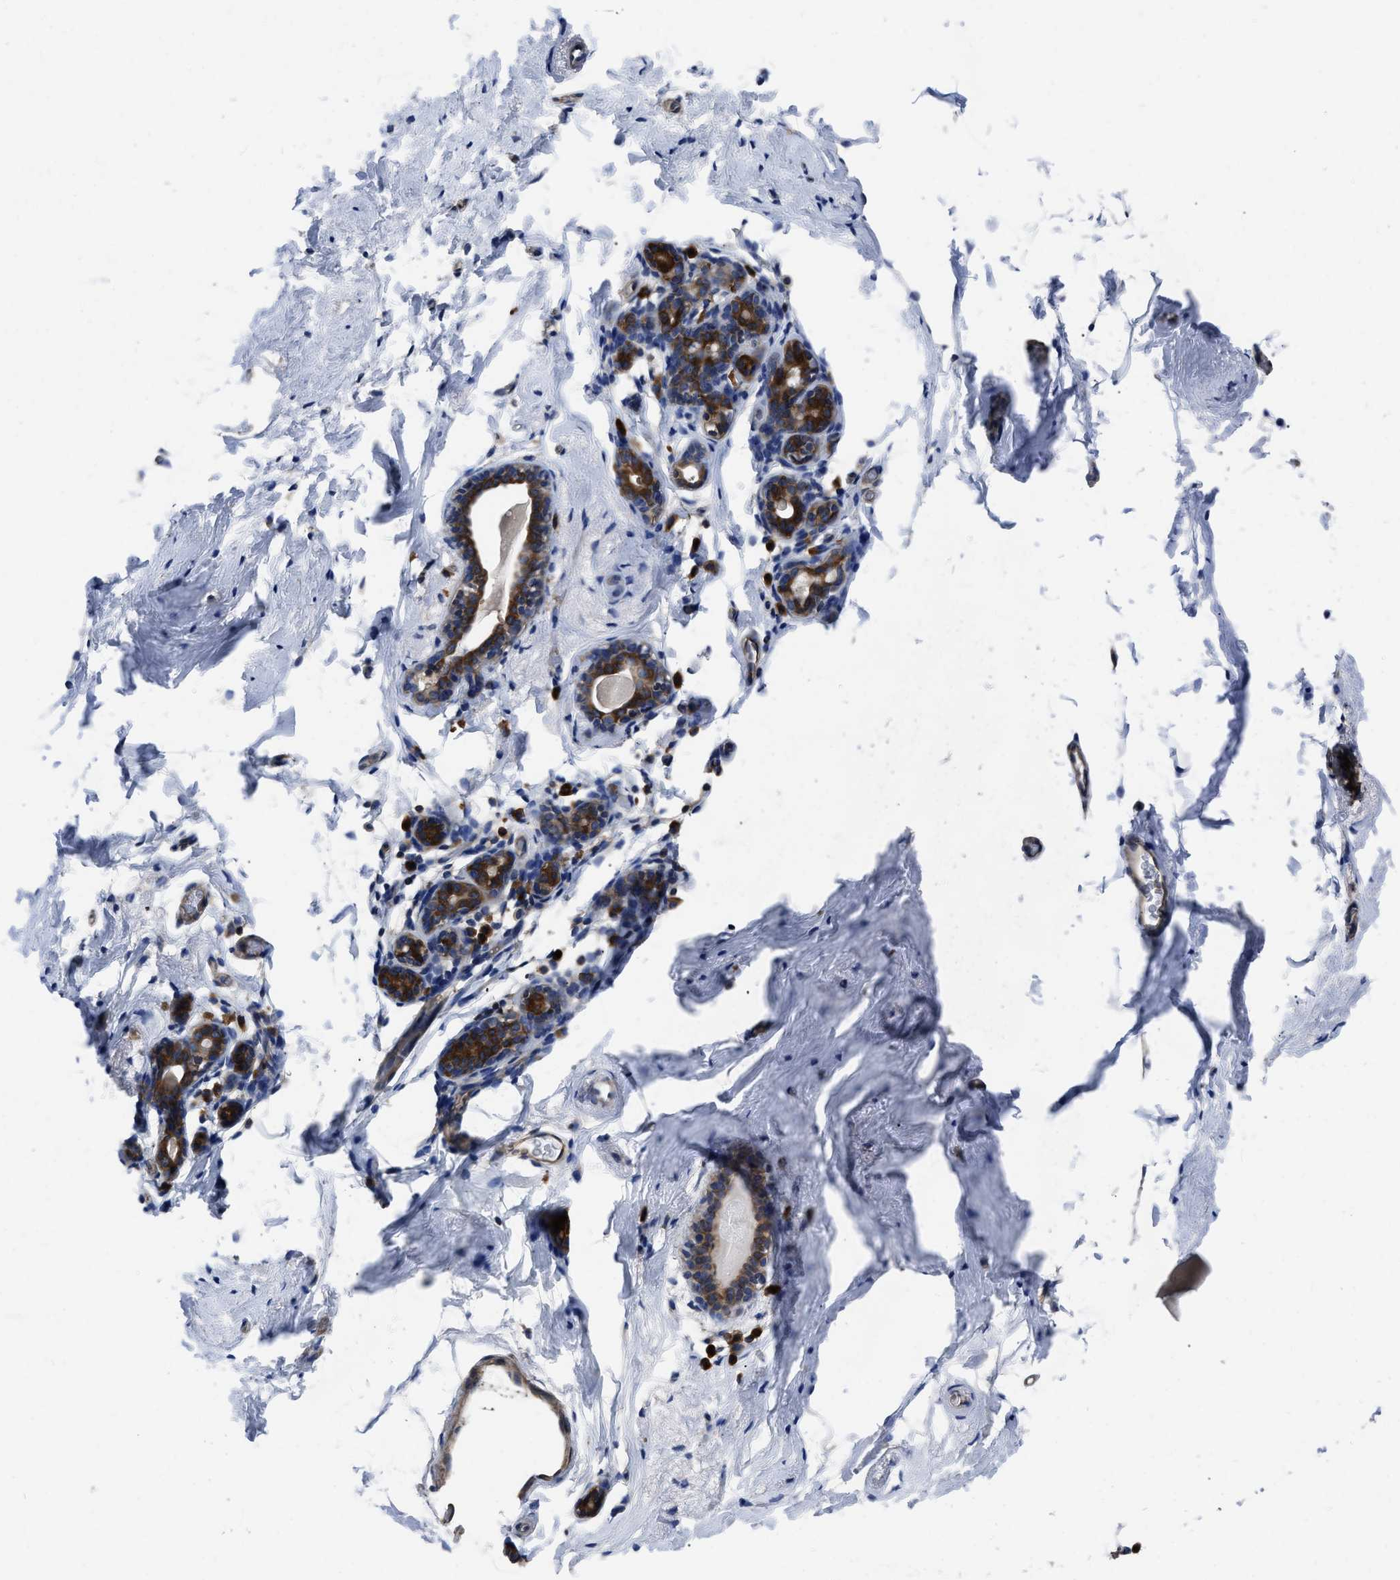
{"staining": {"intensity": "negative", "quantity": "none", "location": "none"}, "tissue": "breast", "cell_type": "Adipocytes", "image_type": "normal", "snomed": [{"axis": "morphology", "description": "Normal tissue, NOS"}, {"axis": "topography", "description": "Breast"}], "caption": "DAB (3,3'-diaminobenzidine) immunohistochemical staining of normal breast shows no significant staining in adipocytes.", "gene": "YARS1", "patient": {"sex": "female", "age": 62}}